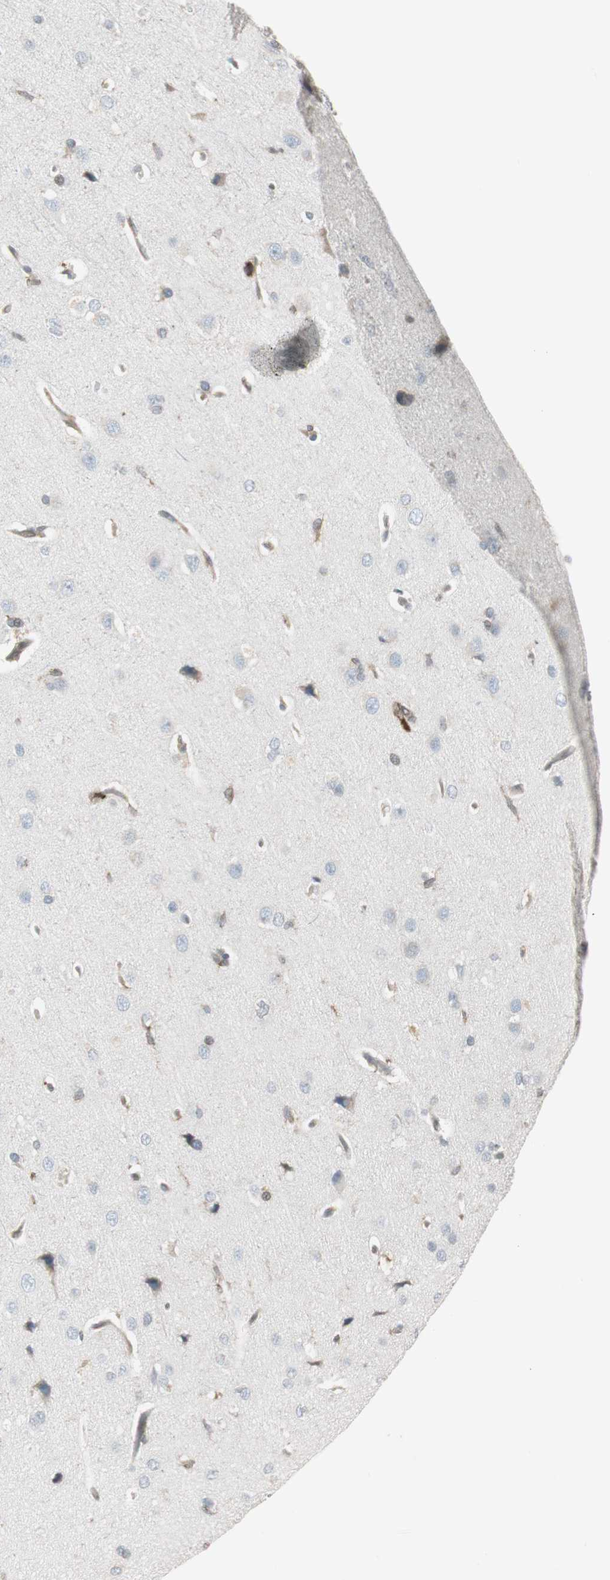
{"staining": {"intensity": "negative", "quantity": "none", "location": "none"}, "tissue": "cerebral cortex", "cell_type": "Endothelial cells", "image_type": "normal", "snomed": [{"axis": "morphology", "description": "Normal tissue, NOS"}, {"axis": "topography", "description": "Cerebral cortex"}], "caption": "IHC micrograph of normal human cerebral cortex stained for a protein (brown), which reveals no expression in endothelial cells.", "gene": "ARHGEF1", "patient": {"sex": "male", "age": 62}}